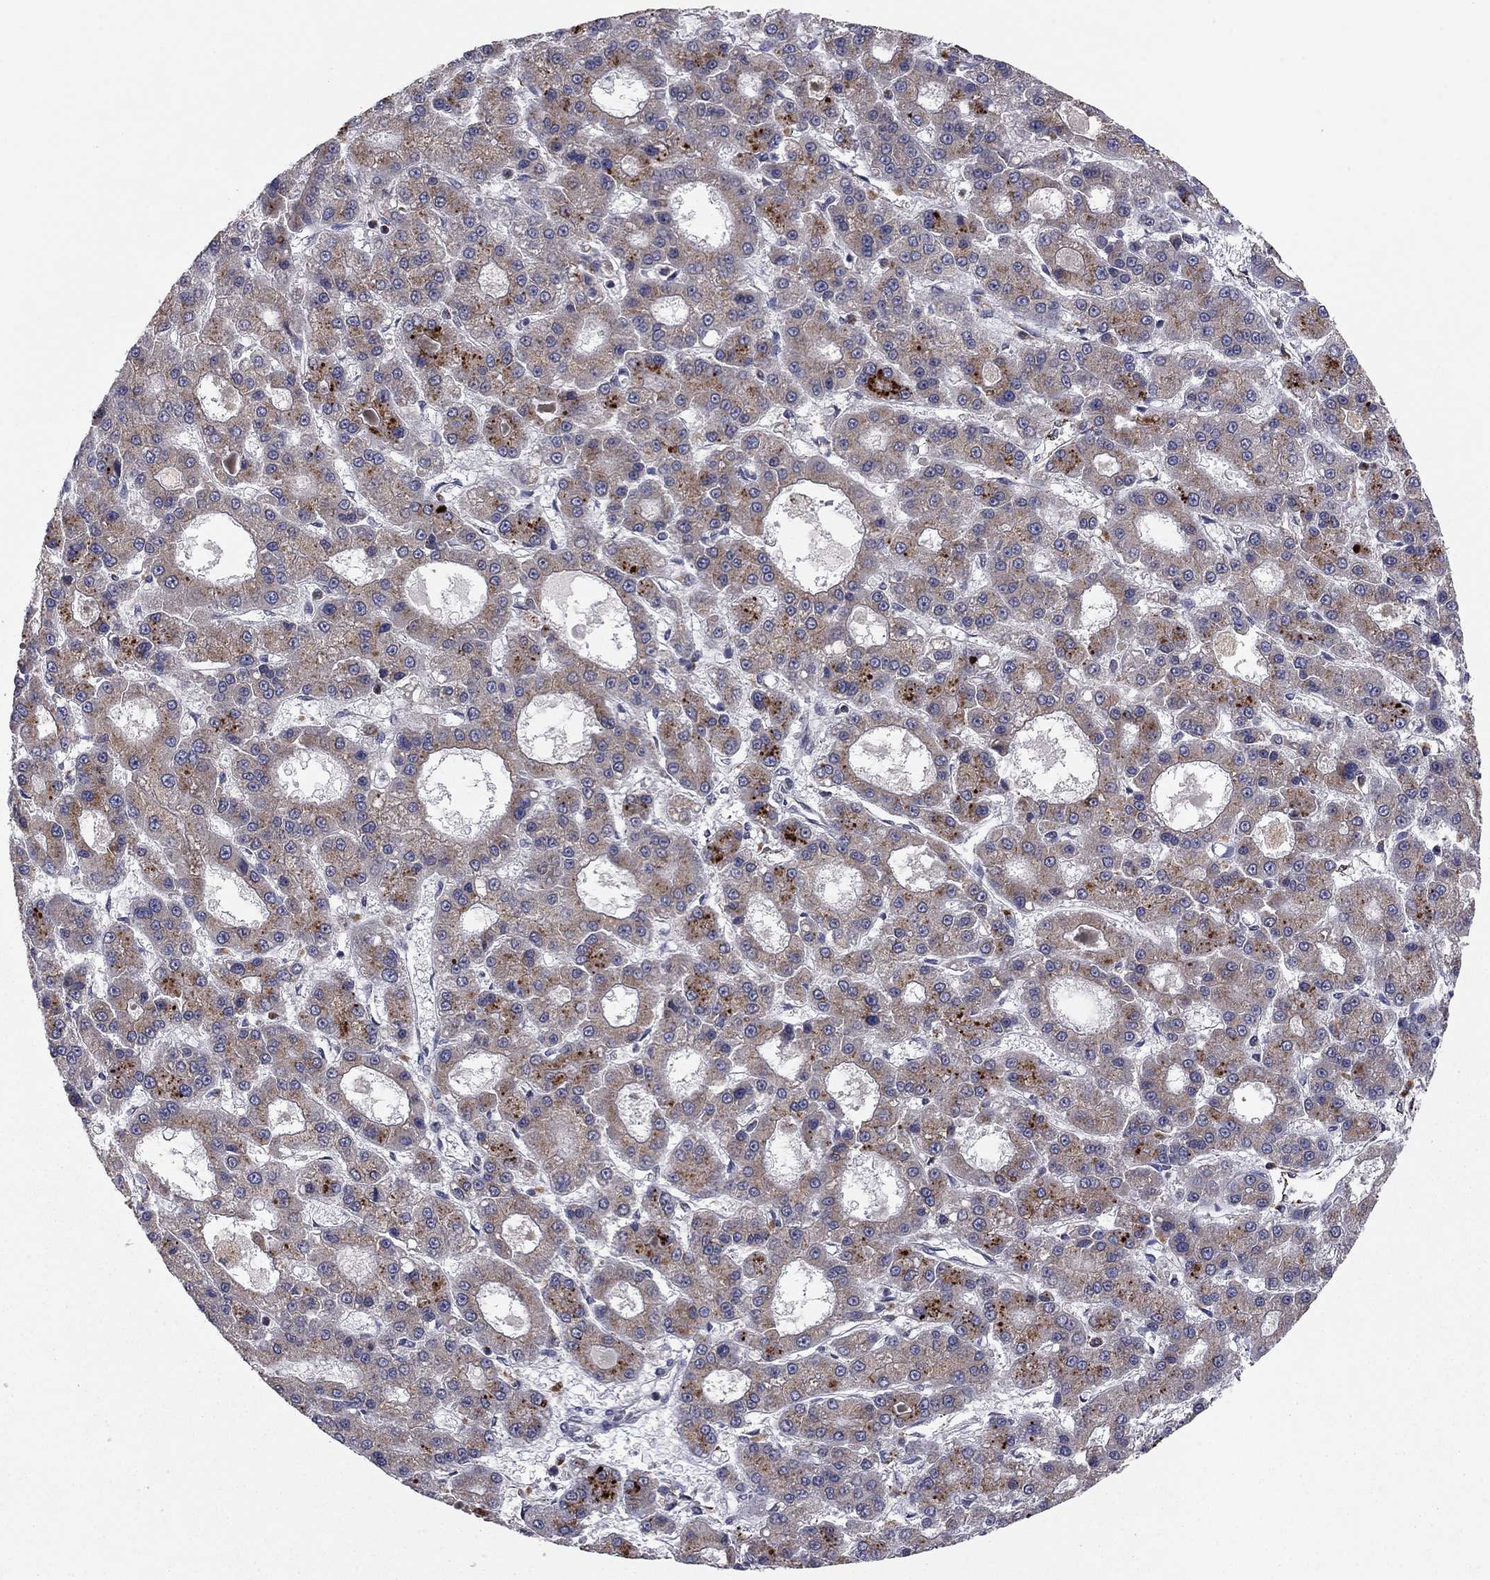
{"staining": {"intensity": "moderate", "quantity": "<25%", "location": "cytoplasmic/membranous"}, "tissue": "liver cancer", "cell_type": "Tumor cells", "image_type": "cancer", "snomed": [{"axis": "morphology", "description": "Carcinoma, Hepatocellular, NOS"}, {"axis": "topography", "description": "Liver"}], "caption": "Immunohistochemical staining of liver hepatocellular carcinoma shows low levels of moderate cytoplasmic/membranous positivity in approximately <25% of tumor cells.", "gene": "YIF1A", "patient": {"sex": "male", "age": 70}}